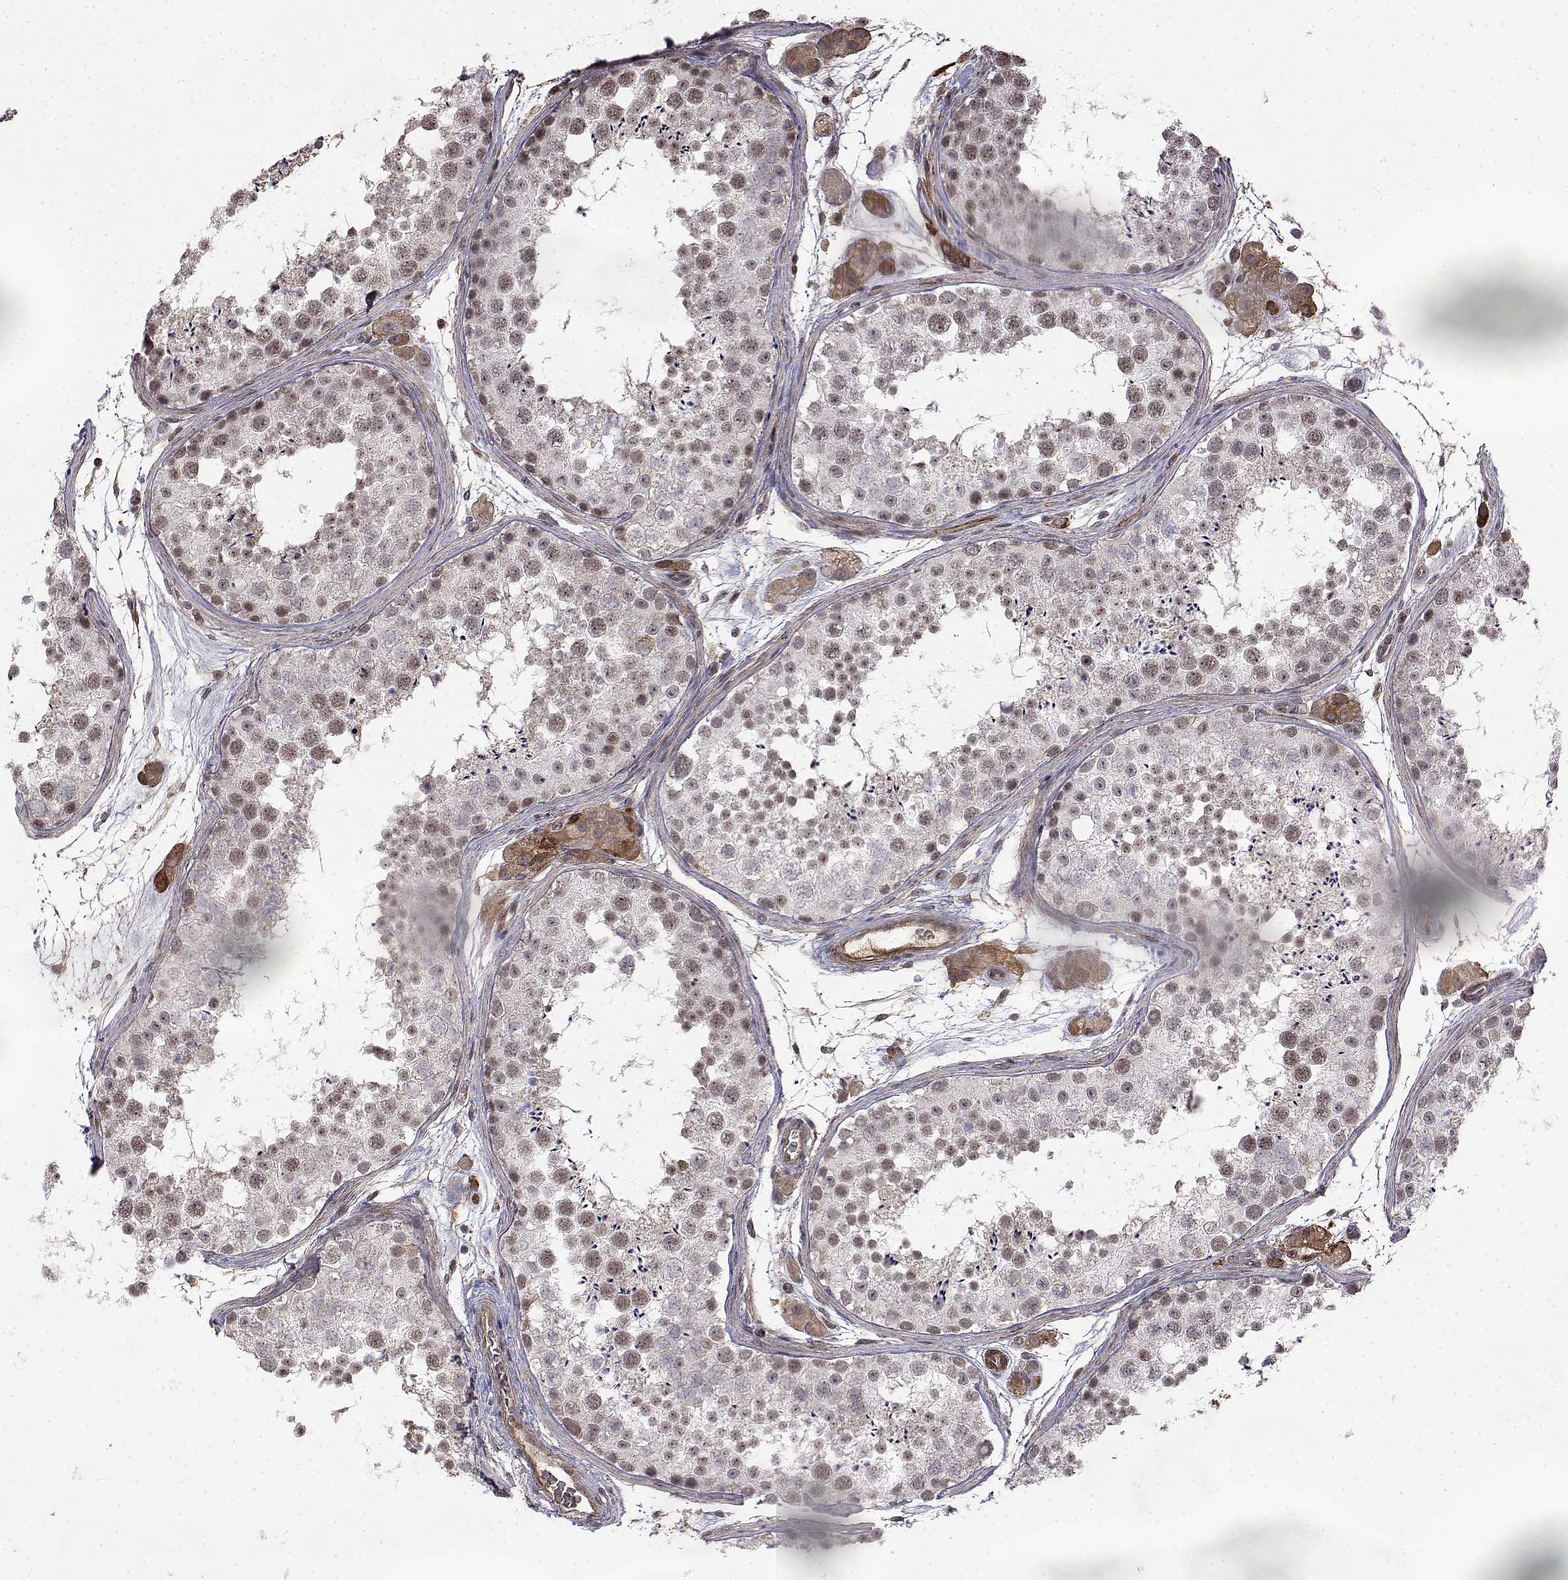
{"staining": {"intensity": "weak", "quantity": "25%-75%", "location": "nuclear"}, "tissue": "testis", "cell_type": "Cells in seminiferous ducts", "image_type": "normal", "snomed": [{"axis": "morphology", "description": "Normal tissue, NOS"}, {"axis": "topography", "description": "Testis"}], "caption": "Immunohistochemical staining of benign testis demonstrates 25%-75% levels of weak nuclear protein expression in approximately 25%-75% of cells in seminiferous ducts. The staining was performed using DAB, with brown indicating positive protein expression. Nuclei are stained blue with hematoxylin.", "gene": "ITGA7", "patient": {"sex": "male", "age": 41}}